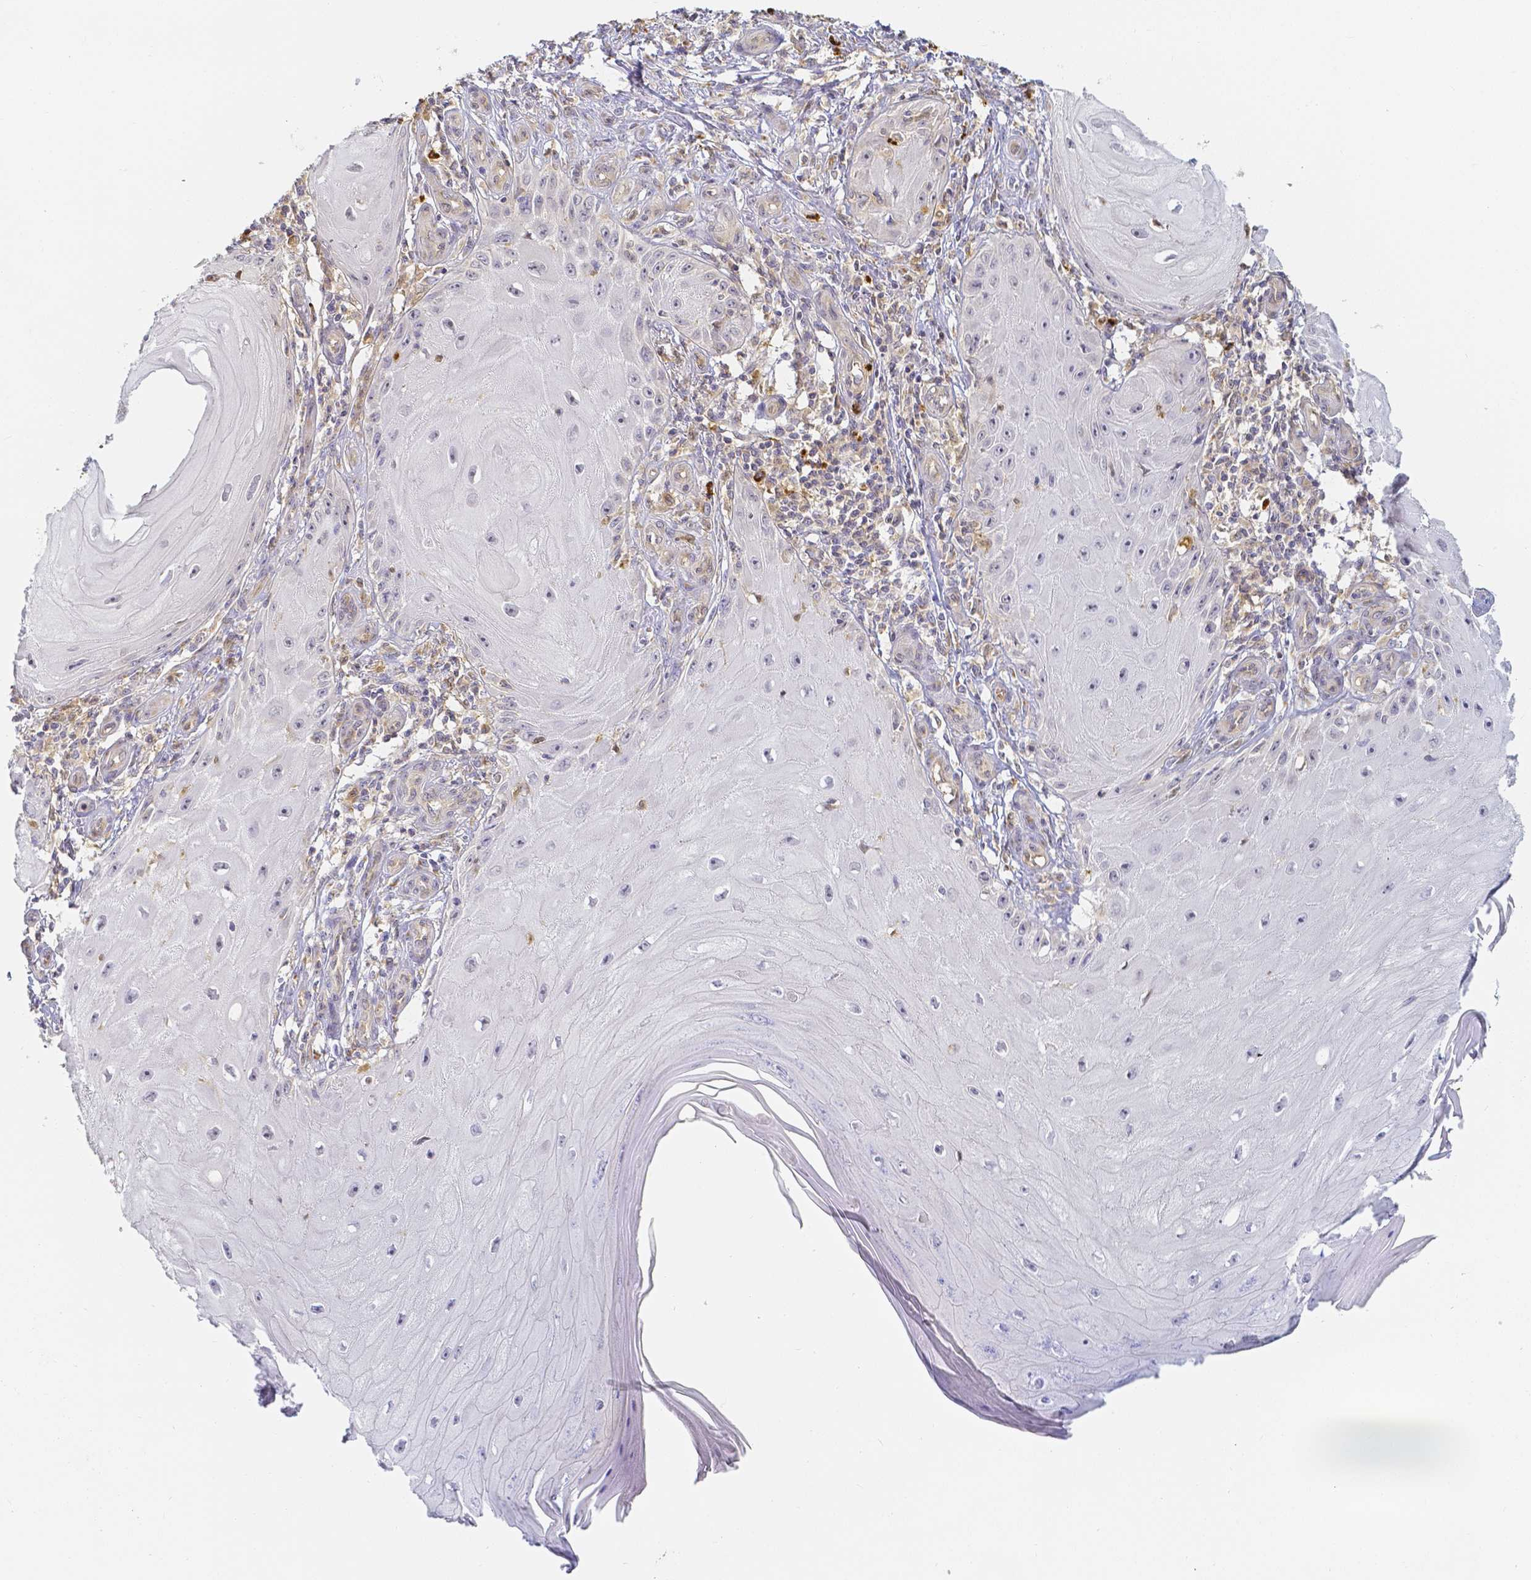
{"staining": {"intensity": "negative", "quantity": "none", "location": "none"}, "tissue": "skin cancer", "cell_type": "Tumor cells", "image_type": "cancer", "snomed": [{"axis": "morphology", "description": "Squamous cell carcinoma, NOS"}, {"axis": "topography", "description": "Skin"}], "caption": "The IHC photomicrograph has no significant expression in tumor cells of skin cancer (squamous cell carcinoma) tissue.", "gene": "KCNH1", "patient": {"sex": "female", "age": 77}}